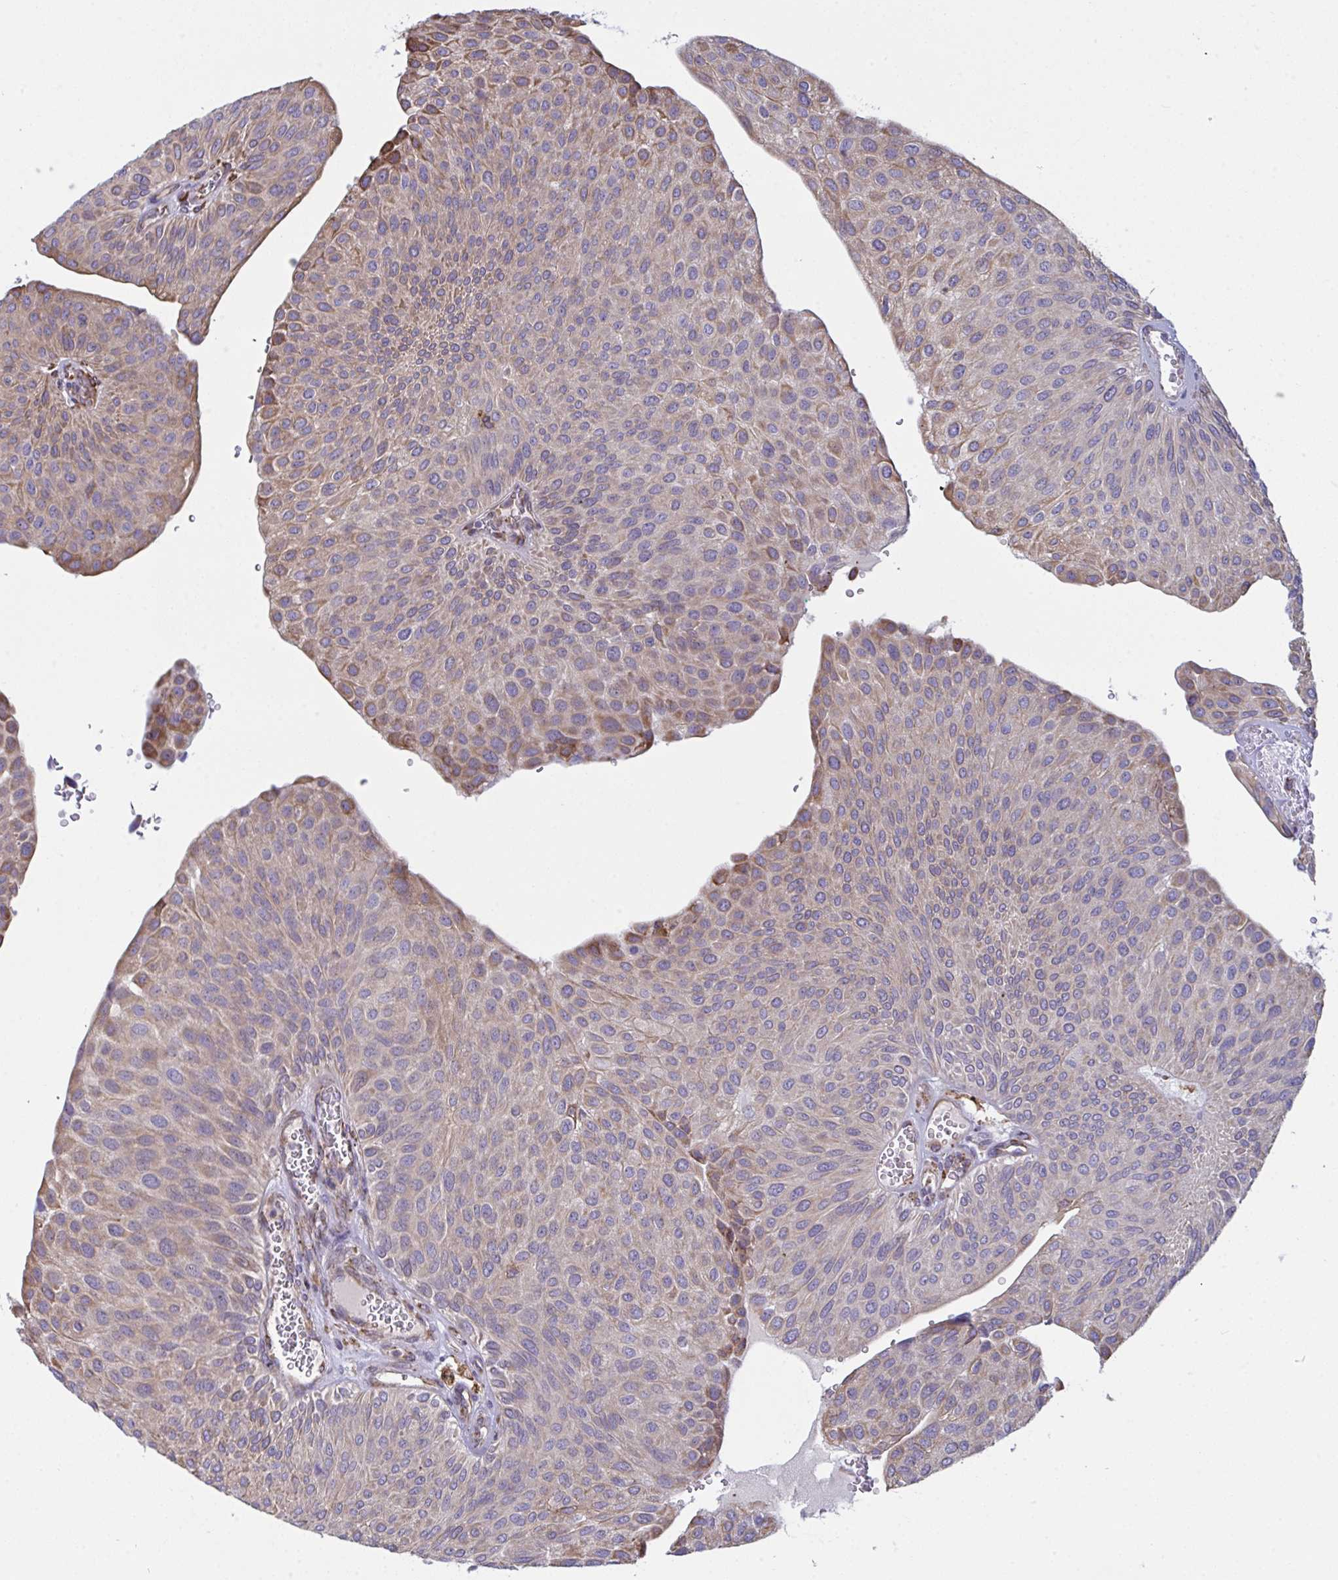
{"staining": {"intensity": "weak", "quantity": "25%-75%", "location": "cytoplasmic/membranous"}, "tissue": "urothelial cancer", "cell_type": "Tumor cells", "image_type": "cancer", "snomed": [{"axis": "morphology", "description": "Urothelial carcinoma, NOS"}, {"axis": "topography", "description": "Urinary bladder"}], "caption": "Urothelial cancer was stained to show a protein in brown. There is low levels of weak cytoplasmic/membranous staining in about 25%-75% of tumor cells. The staining is performed using DAB brown chromogen to label protein expression. The nuclei are counter-stained blue using hematoxylin.", "gene": "MYMK", "patient": {"sex": "male", "age": 67}}